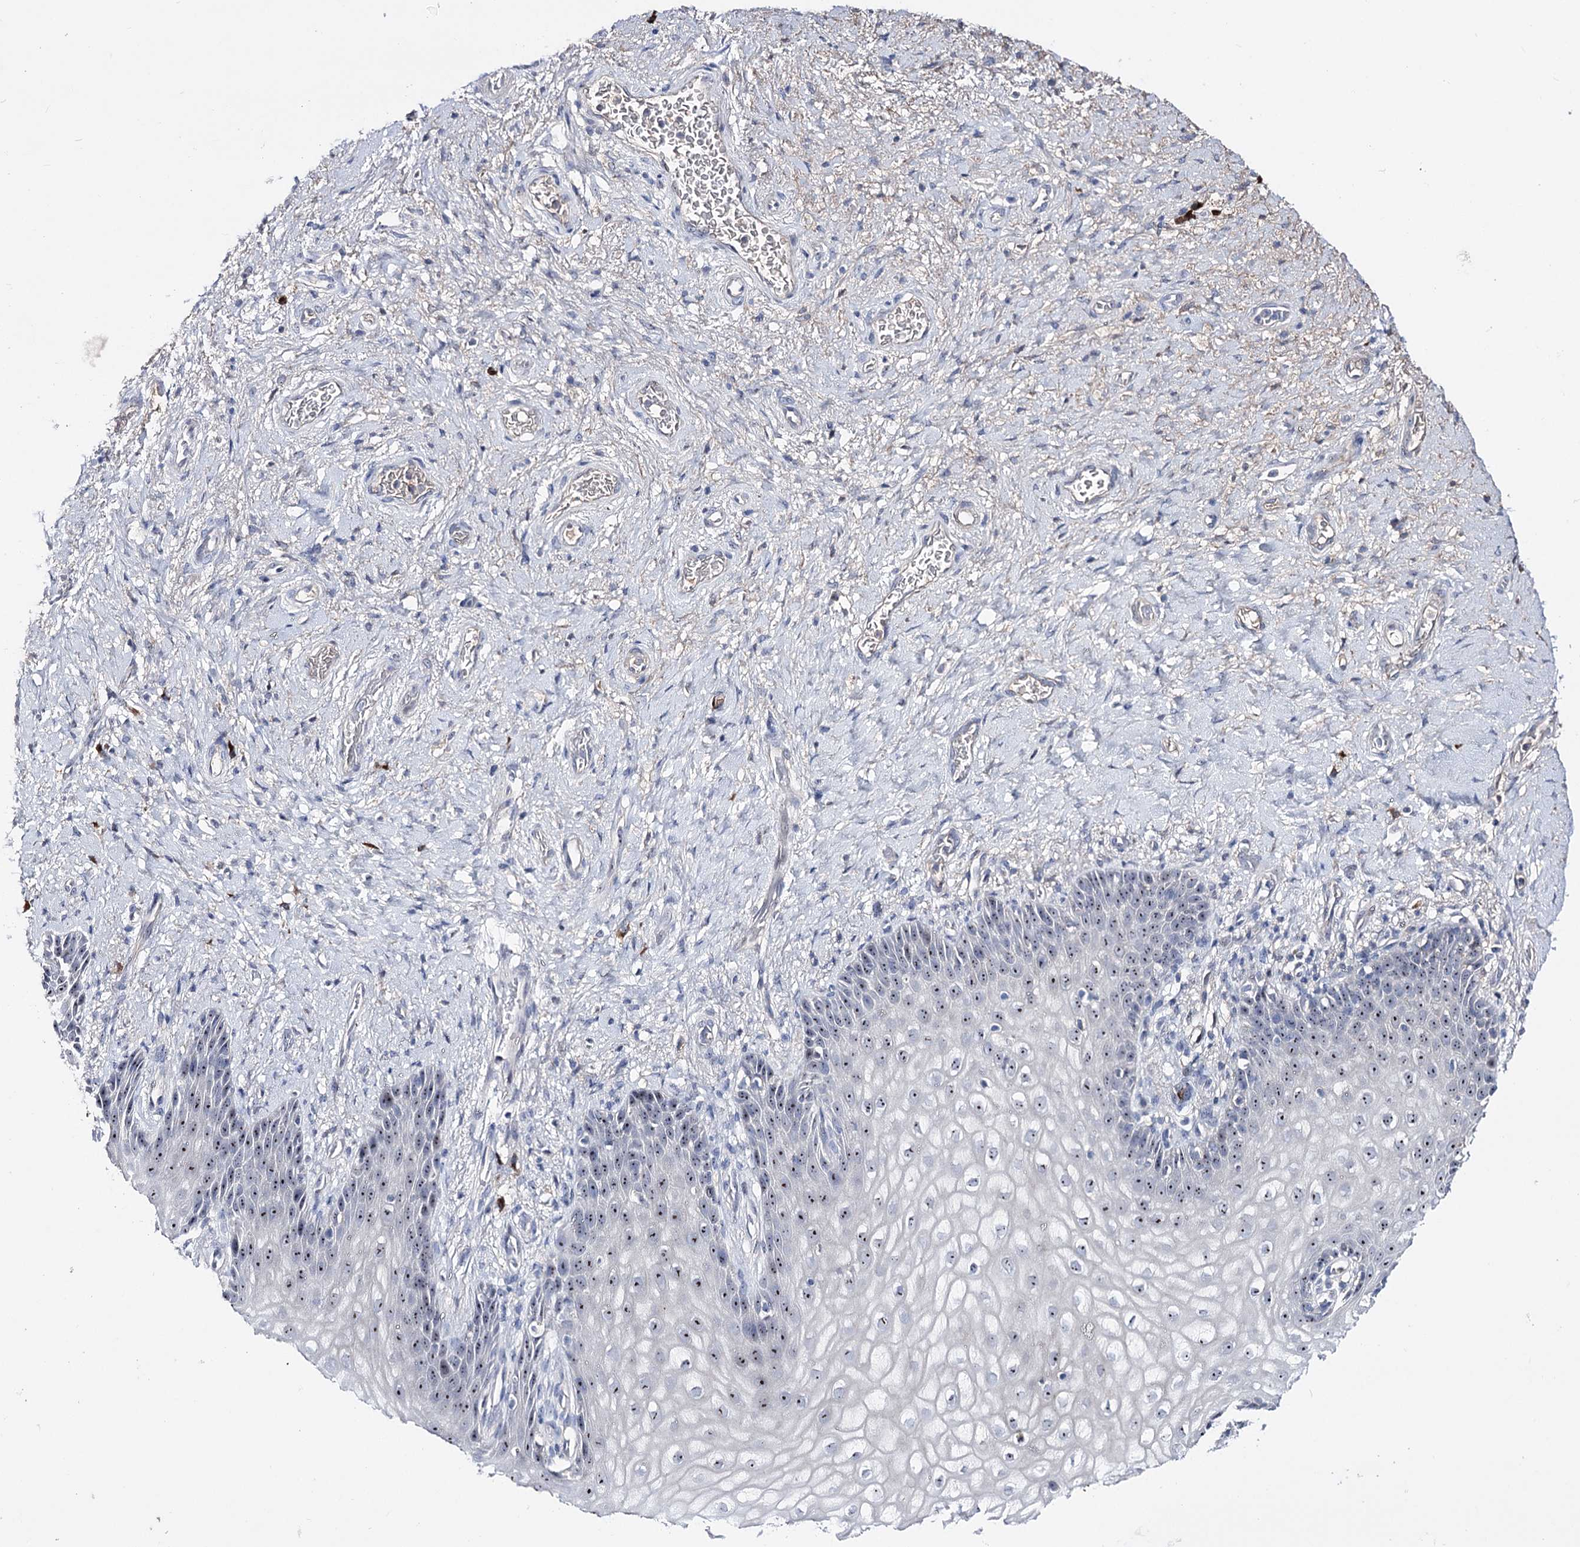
{"staining": {"intensity": "moderate", "quantity": "25%-75%", "location": "nuclear"}, "tissue": "vagina", "cell_type": "Squamous epithelial cells", "image_type": "normal", "snomed": [{"axis": "morphology", "description": "Normal tissue, NOS"}, {"axis": "topography", "description": "Vagina"}], "caption": "Immunohistochemistry histopathology image of normal human vagina stained for a protein (brown), which shows medium levels of moderate nuclear positivity in approximately 25%-75% of squamous epithelial cells.", "gene": "PCGF5", "patient": {"sex": "female", "age": 60}}